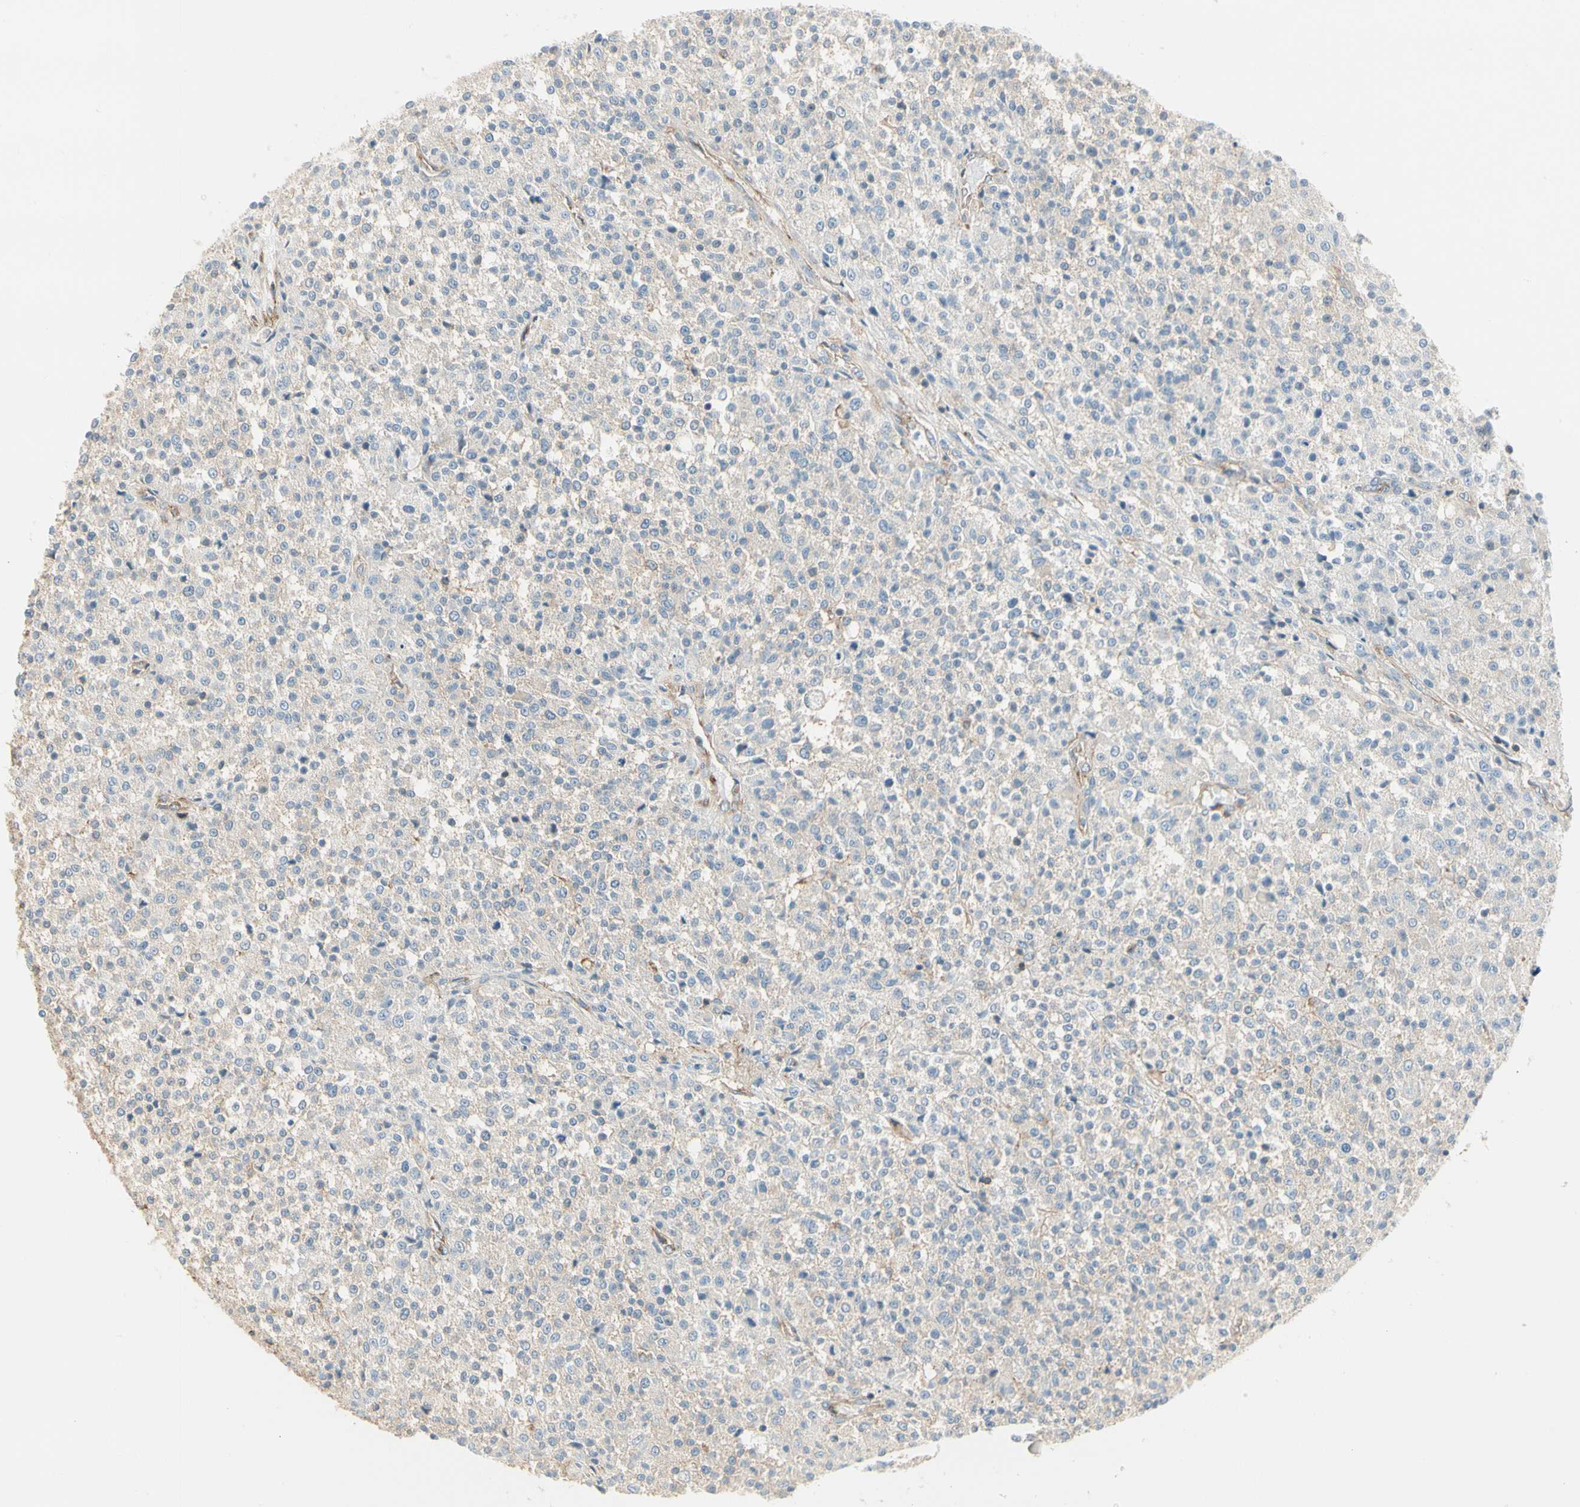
{"staining": {"intensity": "weak", "quantity": ">75%", "location": "cytoplasmic/membranous"}, "tissue": "testis cancer", "cell_type": "Tumor cells", "image_type": "cancer", "snomed": [{"axis": "morphology", "description": "Seminoma, NOS"}, {"axis": "topography", "description": "Testis"}], "caption": "Immunohistochemical staining of human seminoma (testis) exhibits low levels of weak cytoplasmic/membranous staining in about >75% of tumor cells.", "gene": "AGFG1", "patient": {"sex": "male", "age": 59}}